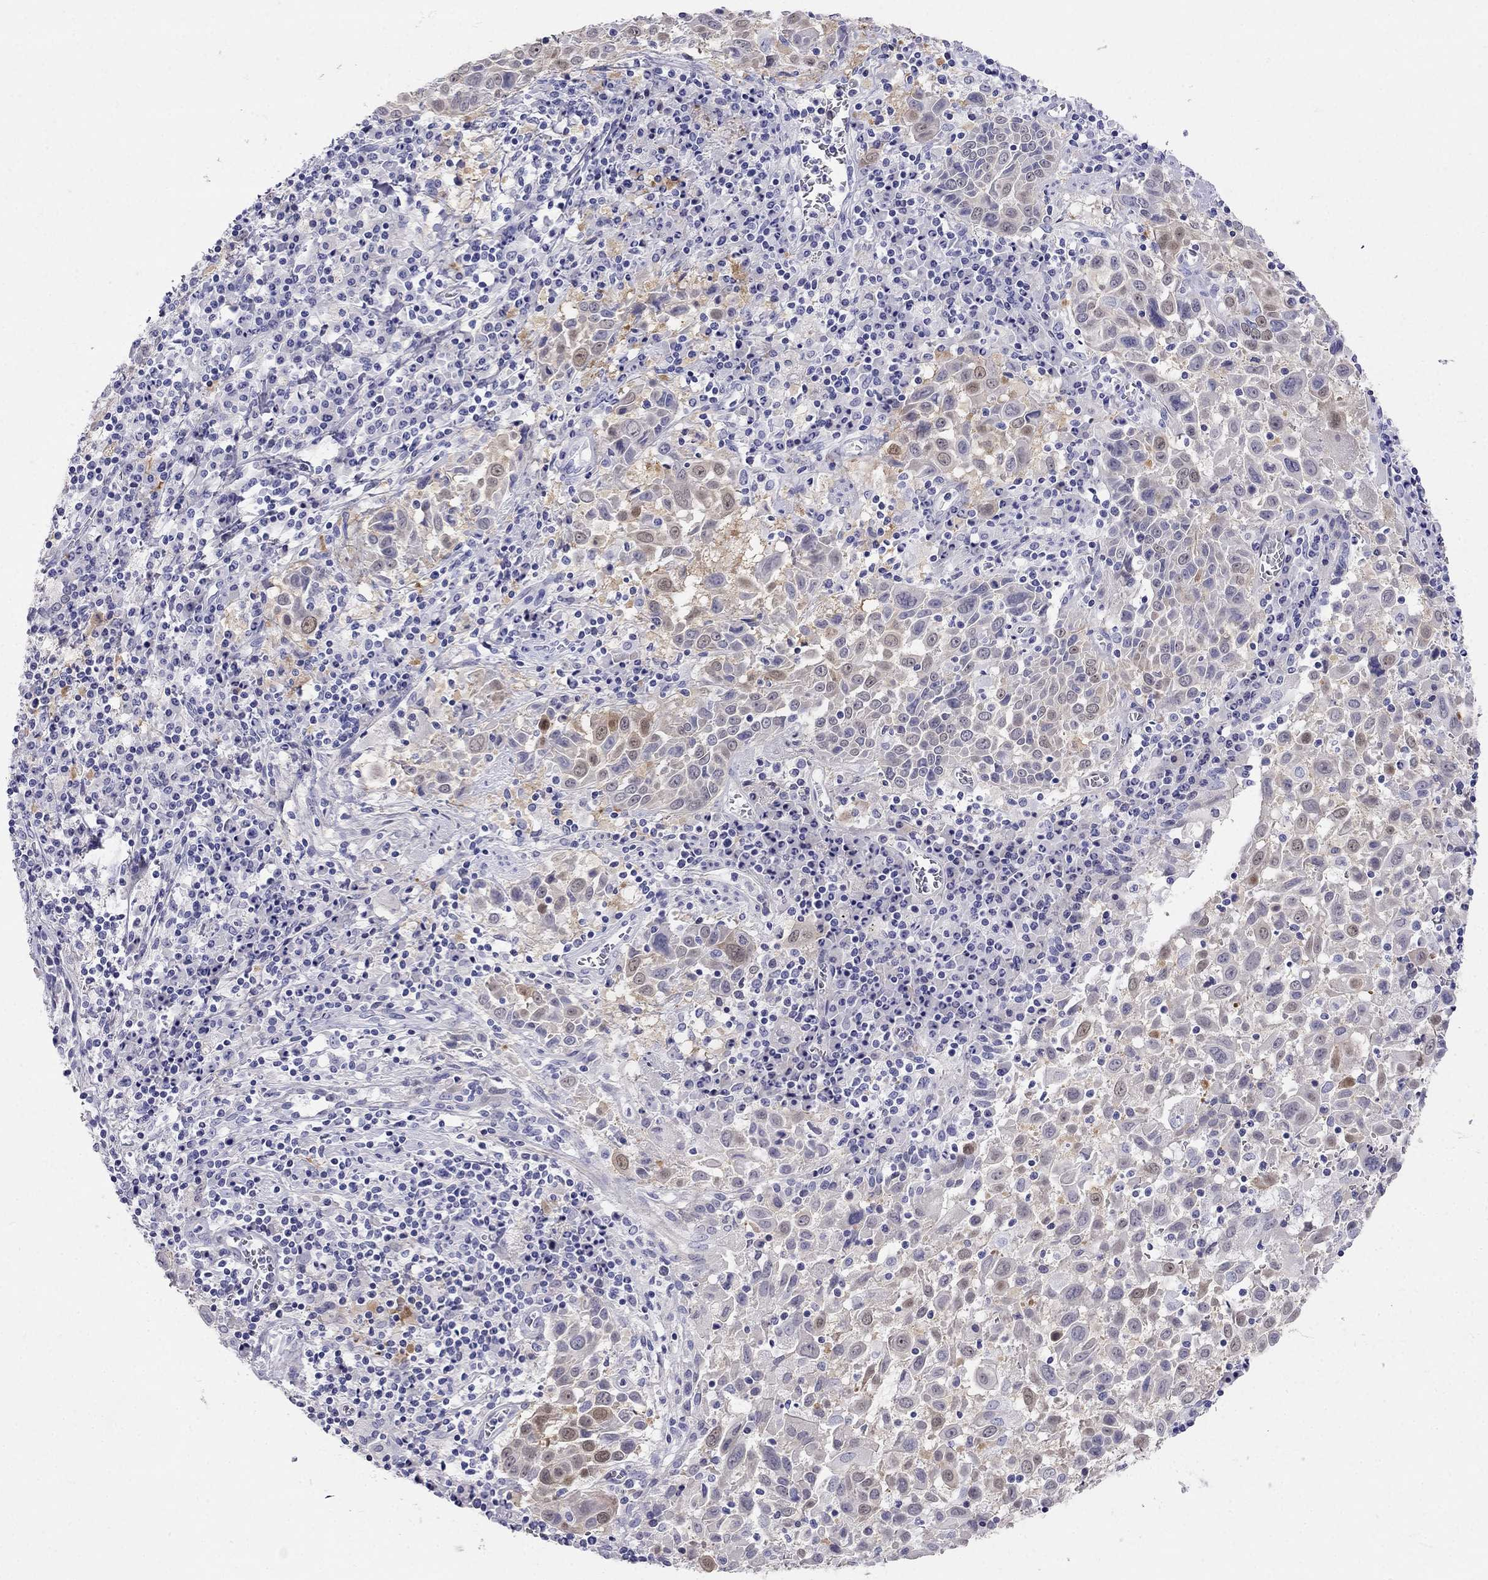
{"staining": {"intensity": "weak", "quantity": "<25%", "location": "cytoplasmic/membranous"}, "tissue": "lung cancer", "cell_type": "Tumor cells", "image_type": "cancer", "snomed": [{"axis": "morphology", "description": "Squamous cell carcinoma, NOS"}, {"axis": "topography", "description": "Lung"}], "caption": "A photomicrograph of human lung squamous cell carcinoma is negative for staining in tumor cells.", "gene": "RFLNA", "patient": {"sex": "male", "age": 57}}